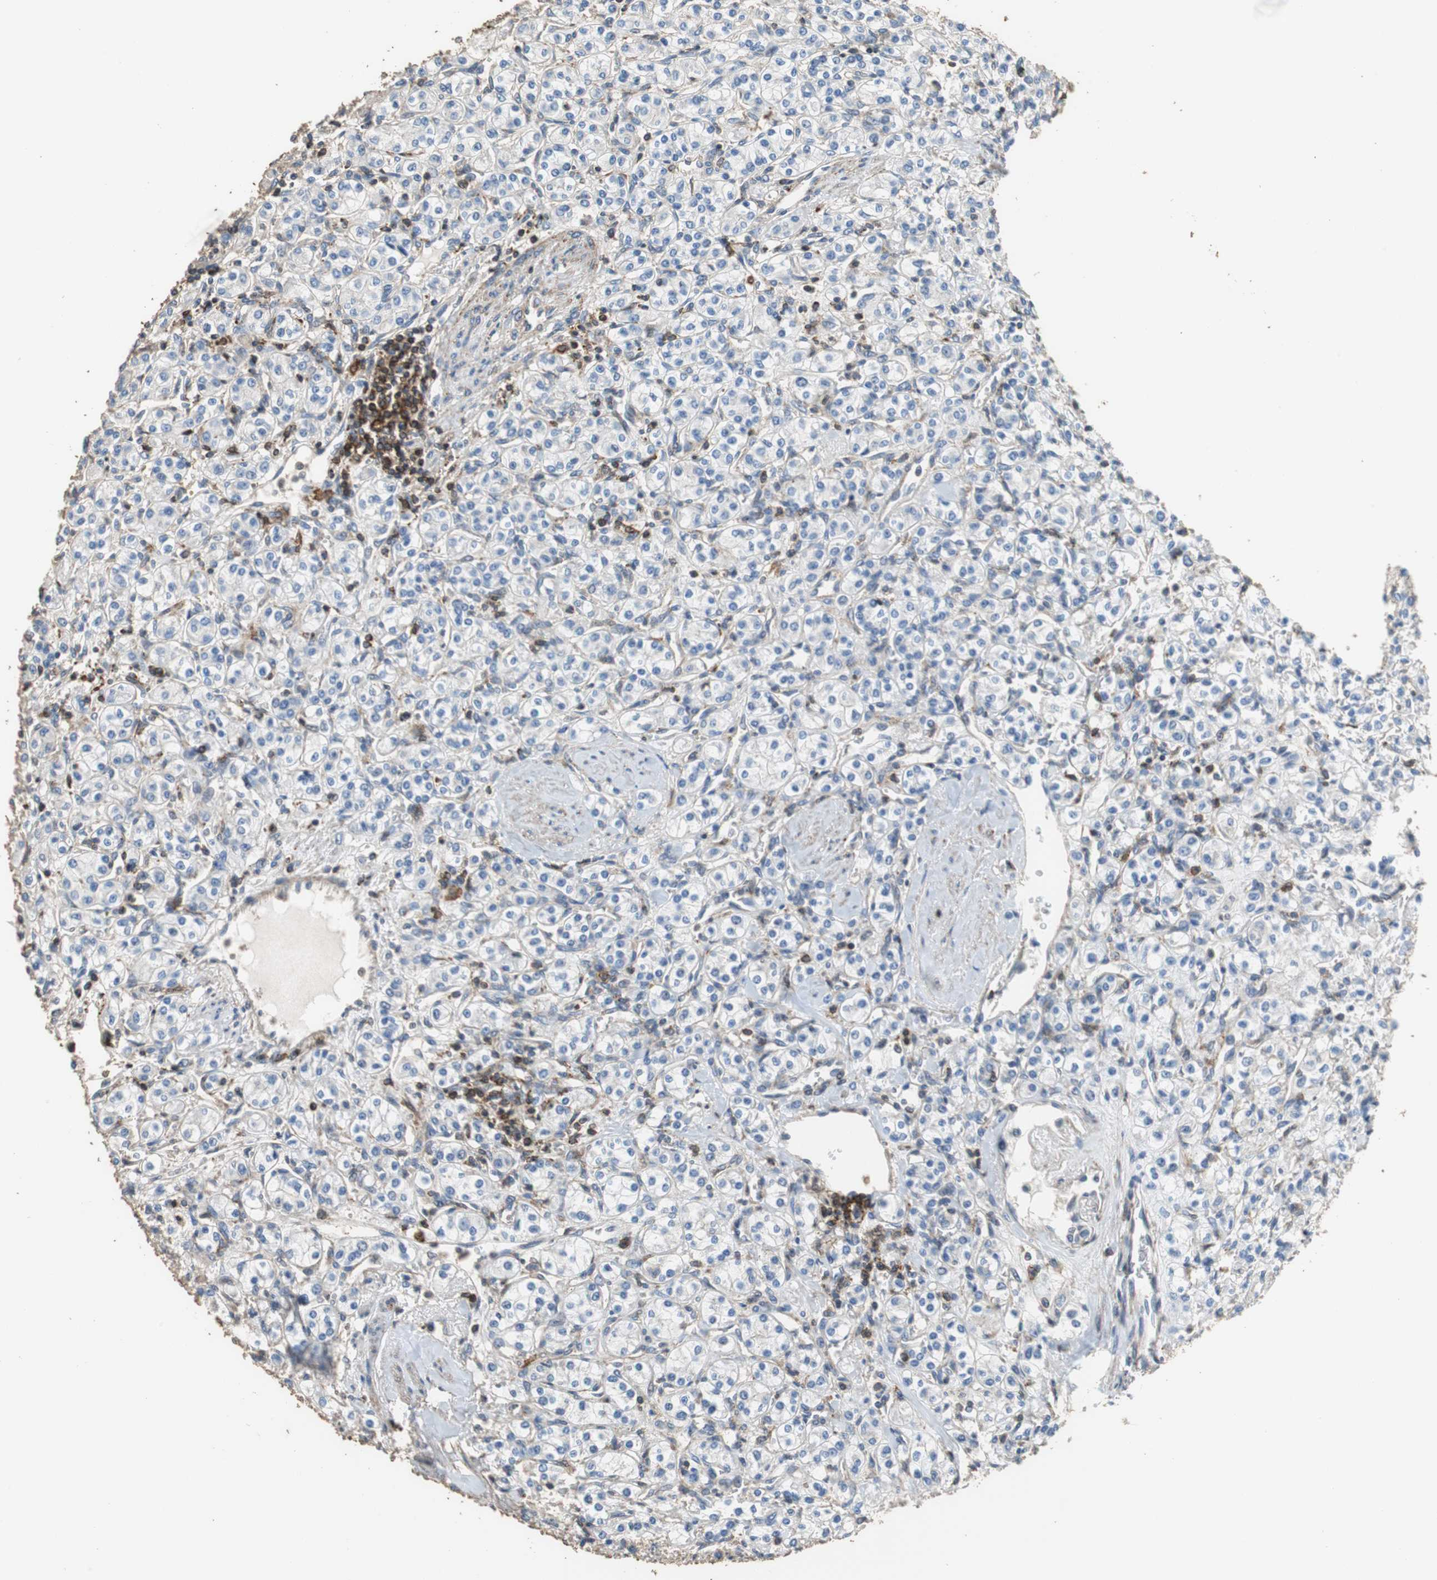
{"staining": {"intensity": "weak", "quantity": "<25%", "location": "cytoplasmic/membranous"}, "tissue": "renal cancer", "cell_type": "Tumor cells", "image_type": "cancer", "snomed": [{"axis": "morphology", "description": "Adenocarcinoma, NOS"}, {"axis": "topography", "description": "Kidney"}], "caption": "Renal cancer (adenocarcinoma) was stained to show a protein in brown. There is no significant staining in tumor cells.", "gene": "PRKRA", "patient": {"sex": "male", "age": 77}}